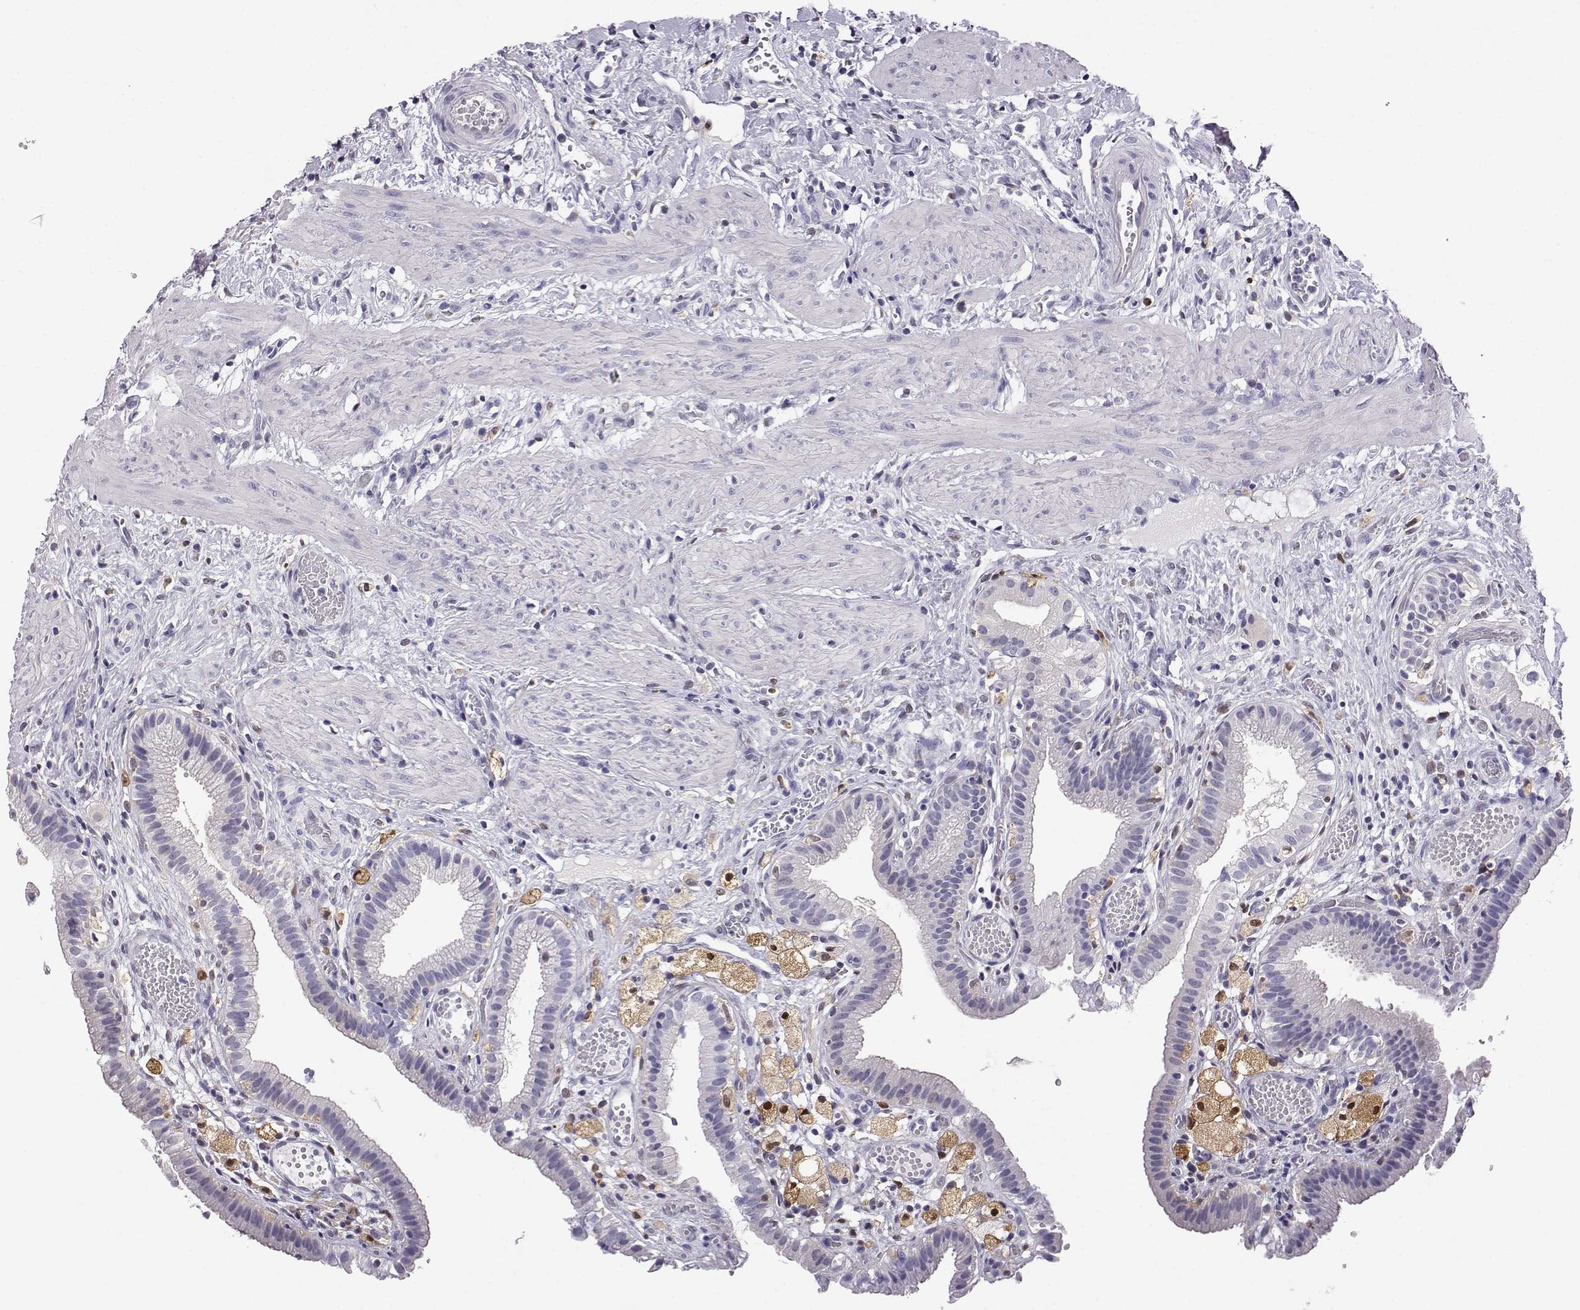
{"staining": {"intensity": "negative", "quantity": "none", "location": "none"}, "tissue": "gallbladder", "cell_type": "Glandular cells", "image_type": "normal", "snomed": [{"axis": "morphology", "description": "Normal tissue, NOS"}, {"axis": "topography", "description": "Gallbladder"}], "caption": "DAB (3,3'-diaminobenzidine) immunohistochemical staining of benign human gallbladder reveals no significant positivity in glandular cells.", "gene": "AKR1B1", "patient": {"sex": "female", "age": 24}}